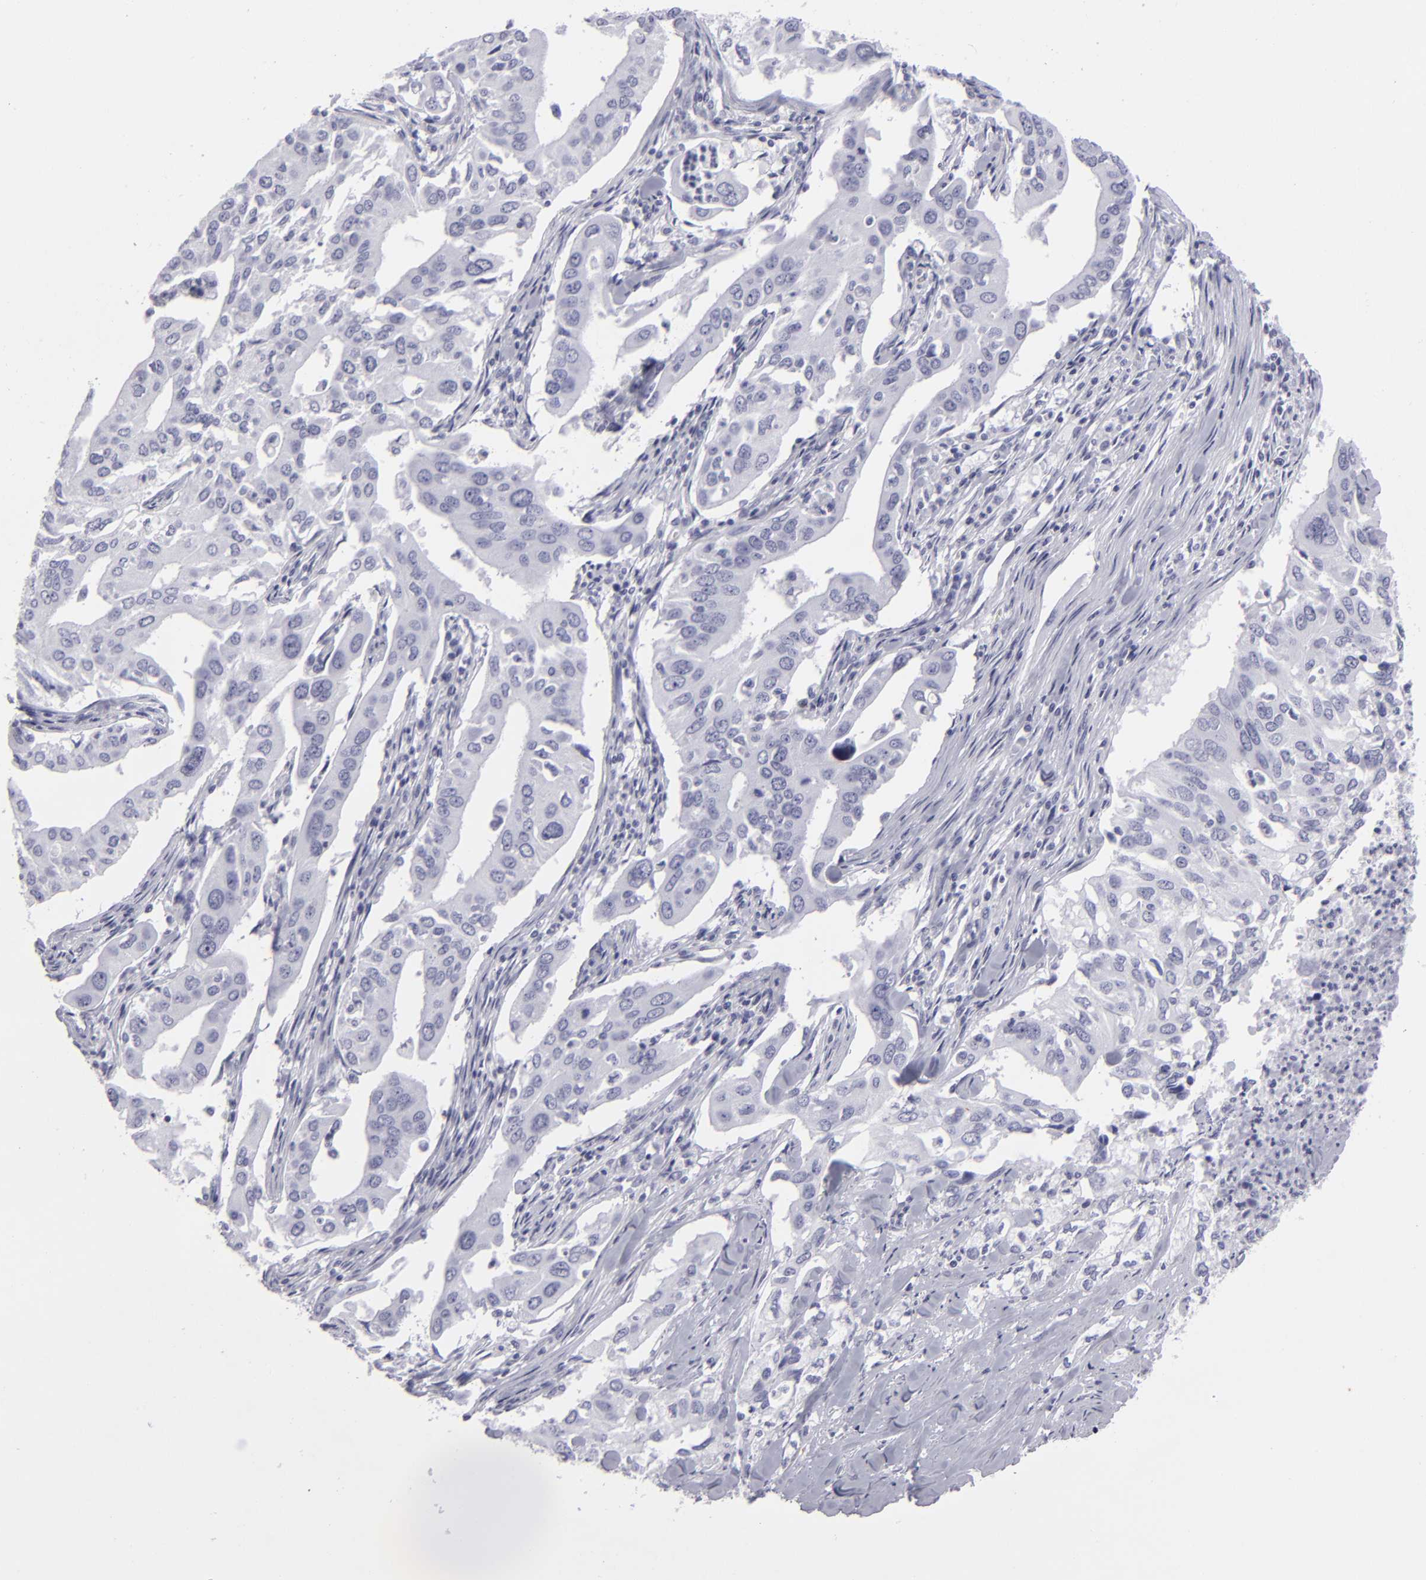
{"staining": {"intensity": "negative", "quantity": "none", "location": "none"}, "tissue": "lung cancer", "cell_type": "Tumor cells", "image_type": "cancer", "snomed": [{"axis": "morphology", "description": "Adenocarcinoma, NOS"}, {"axis": "topography", "description": "Lung"}], "caption": "Tumor cells are negative for protein expression in human lung adenocarcinoma.", "gene": "KRT1", "patient": {"sex": "male", "age": 48}}